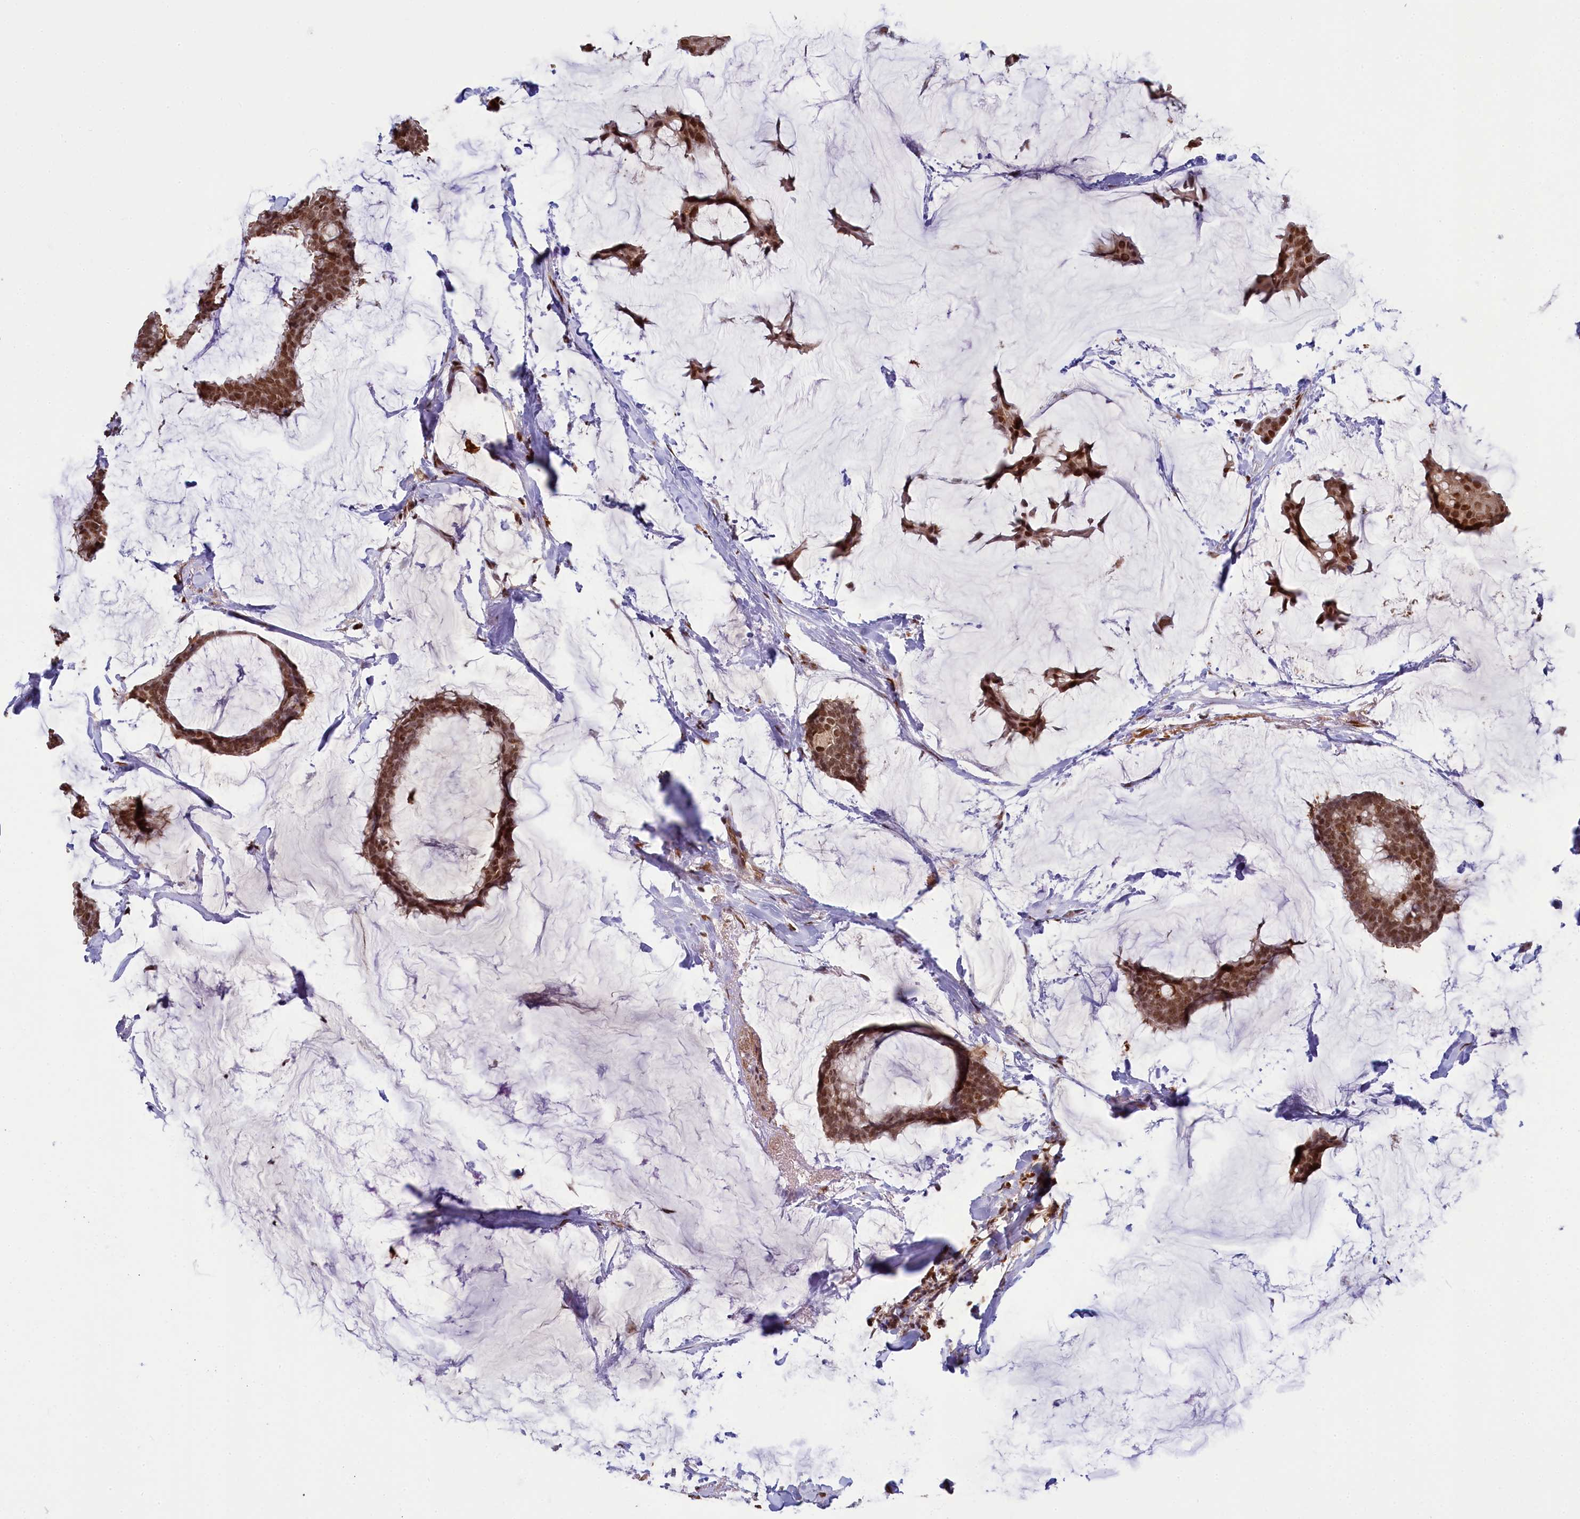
{"staining": {"intensity": "moderate", "quantity": ">75%", "location": "nuclear"}, "tissue": "breast cancer", "cell_type": "Tumor cells", "image_type": "cancer", "snomed": [{"axis": "morphology", "description": "Duct carcinoma"}, {"axis": "topography", "description": "Breast"}], "caption": "IHC image of breast infiltrating ductal carcinoma stained for a protein (brown), which reveals medium levels of moderate nuclear staining in approximately >75% of tumor cells.", "gene": "PPHLN1", "patient": {"sex": "female", "age": 93}}